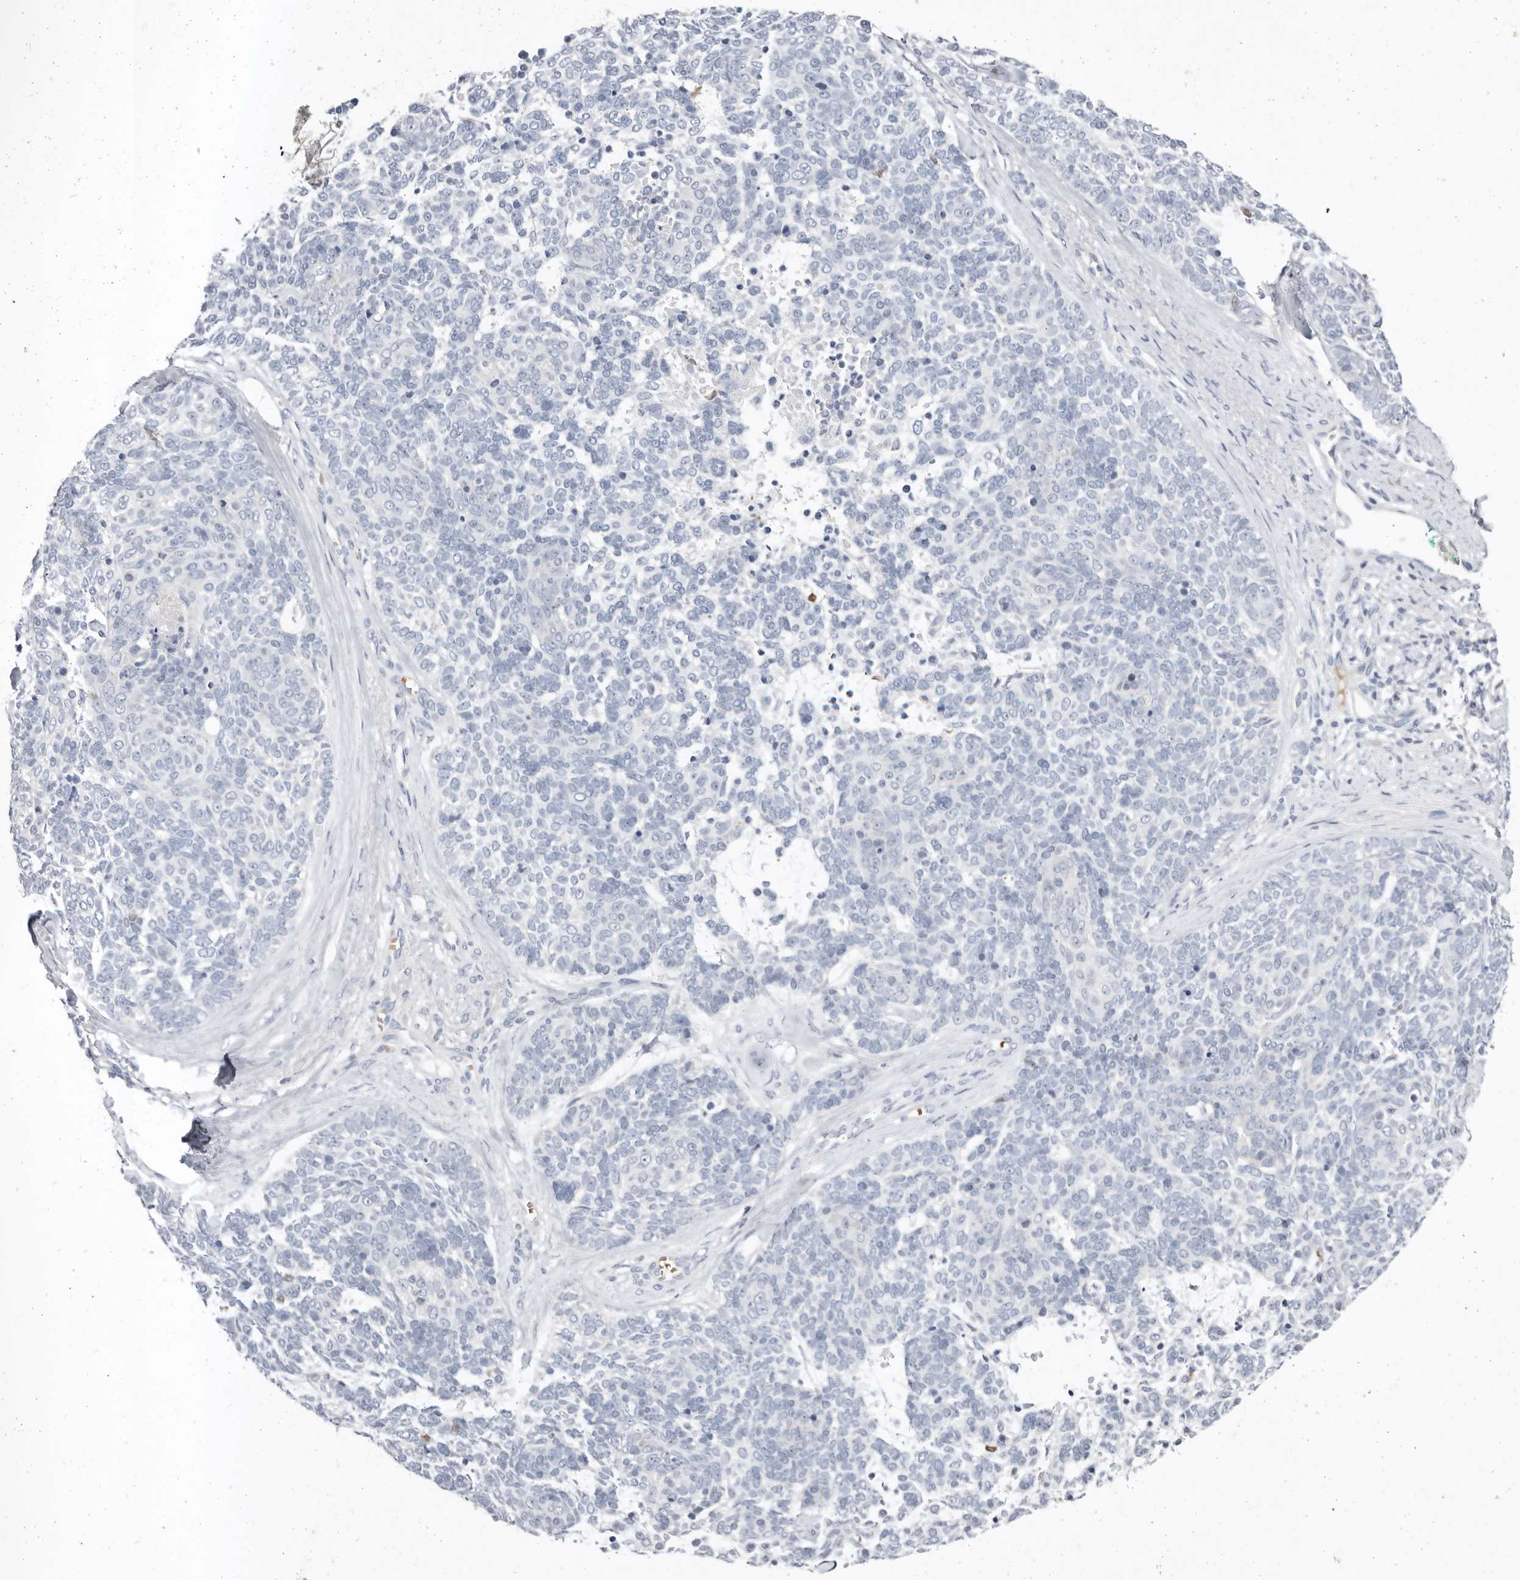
{"staining": {"intensity": "negative", "quantity": "none", "location": "none"}, "tissue": "skin cancer", "cell_type": "Tumor cells", "image_type": "cancer", "snomed": [{"axis": "morphology", "description": "Basal cell carcinoma"}, {"axis": "topography", "description": "Skin"}], "caption": "Immunohistochemical staining of human skin cancer (basal cell carcinoma) displays no significant positivity in tumor cells.", "gene": "TMEM63B", "patient": {"sex": "female", "age": 81}}